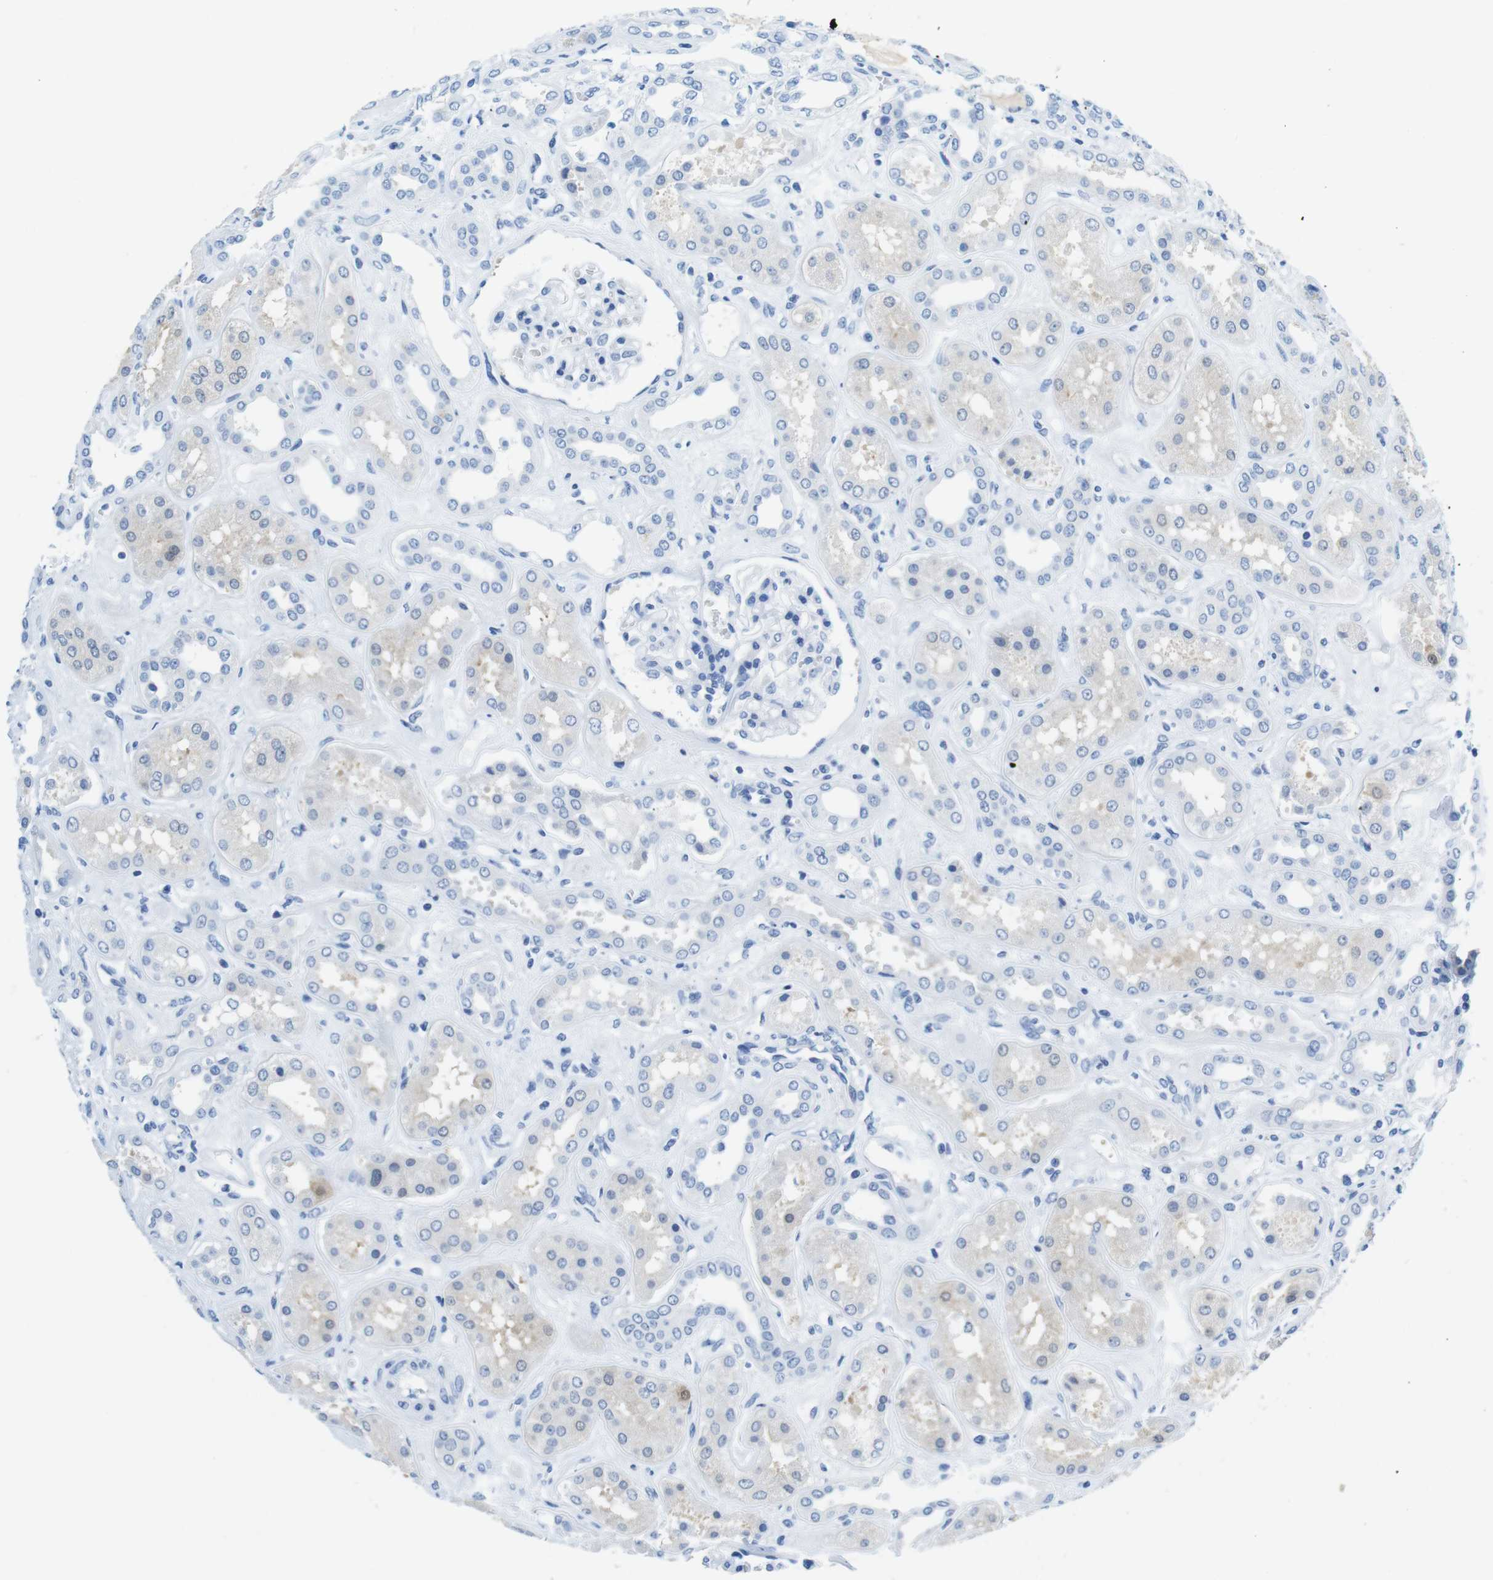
{"staining": {"intensity": "negative", "quantity": "none", "location": "none"}, "tissue": "kidney", "cell_type": "Cells in glomeruli", "image_type": "normal", "snomed": [{"axis": "morphology", "description": "Normal tissue, NOS"}, {"axis": "topography", "description": "Kidney"}], "caption": "Protein analysis of benign kidney demonstrates no significant staining in cells in glomeruli.", "gene": "TFAP2C", "patient": {"sex": "male", "age": 59}}